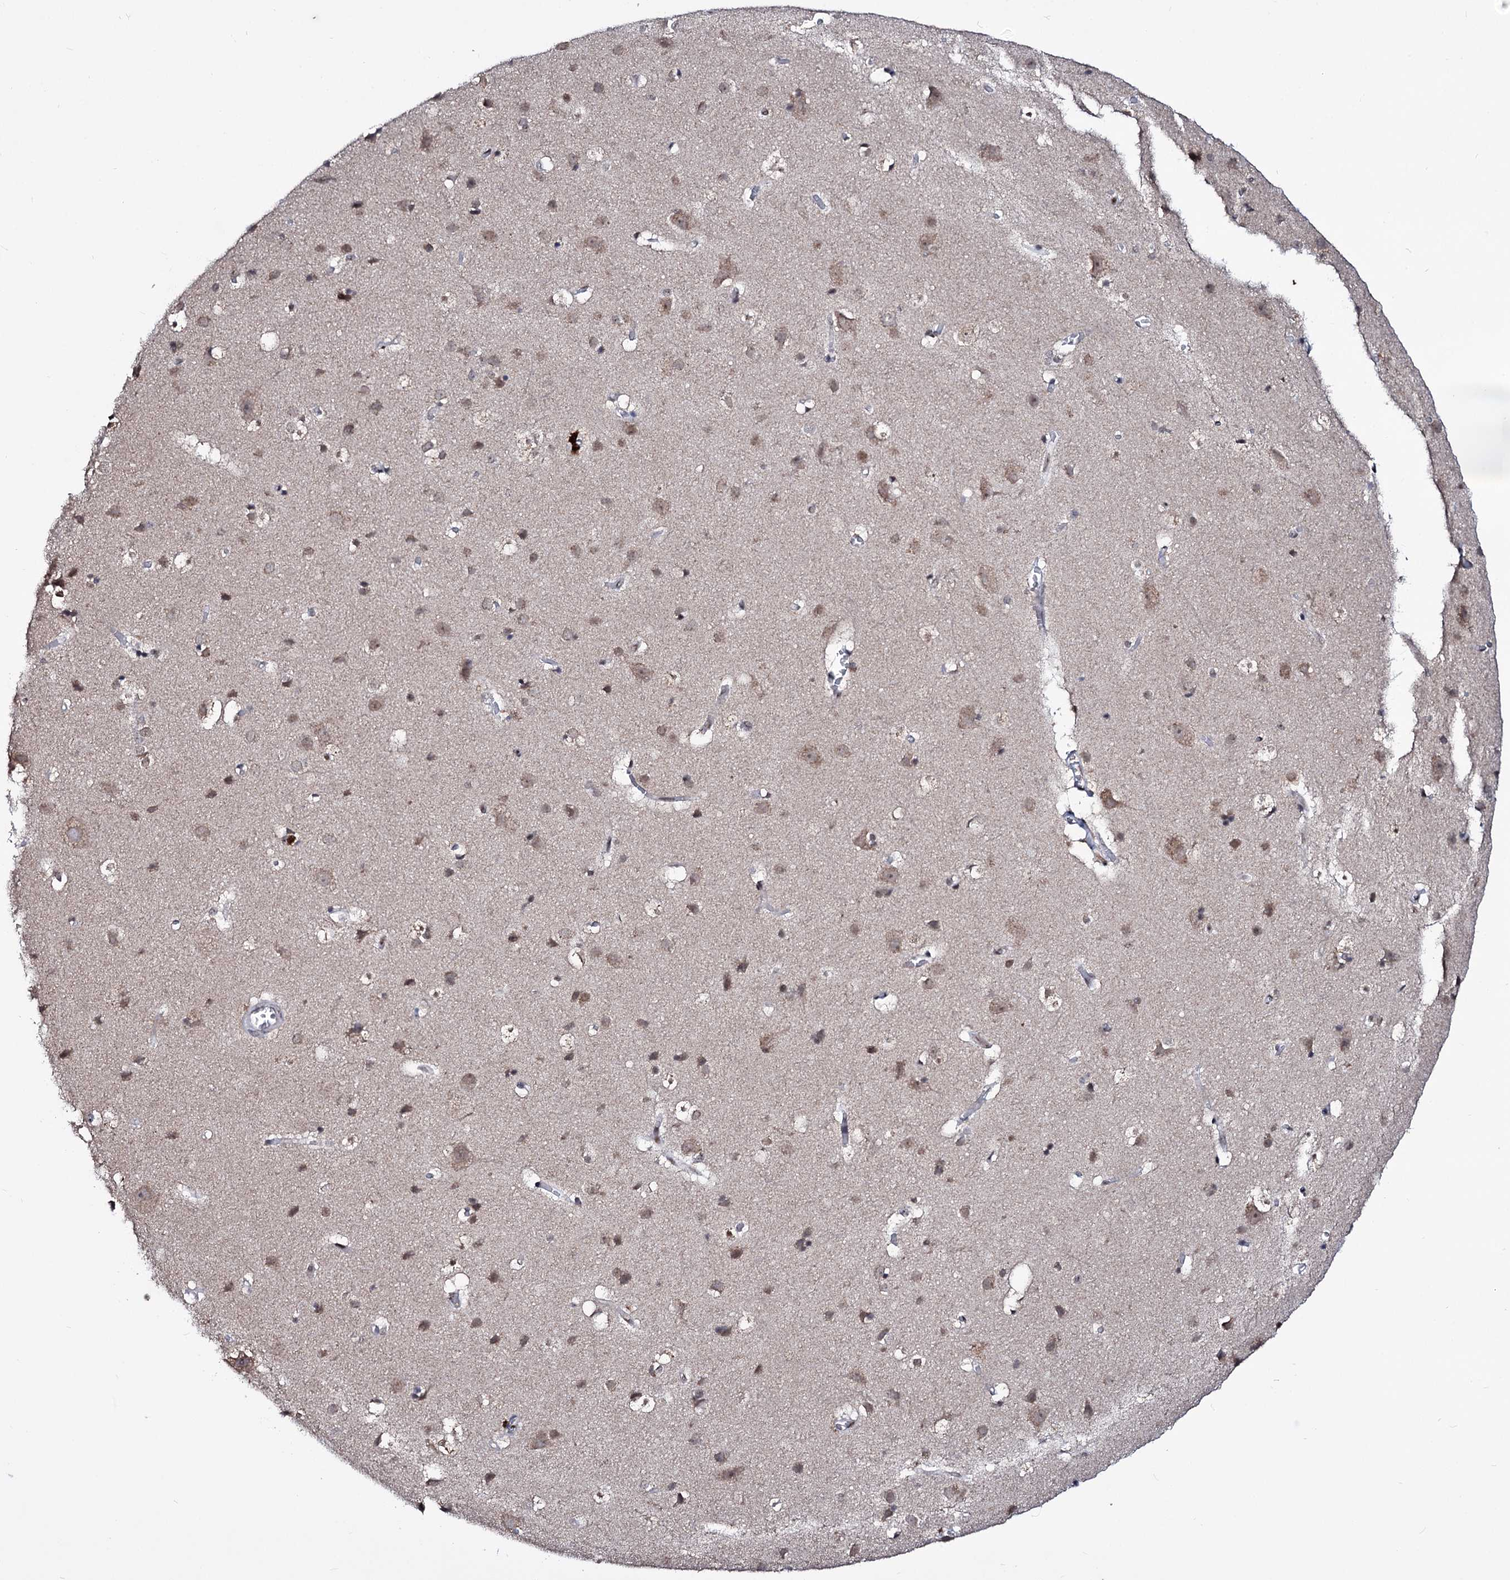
{"staining": {"intensity": "negative", "quantity": "none", "location": "none"}, "tissue": "cerebral cortex", "cell_type": "Endothelial cells", "image_type": "normal", "snomed": [{"axis": "morphology", "description": "Normal tissue, NOS"}, {"axis": "topography", "description": "Cerebral cortex"}], "caption": "A photomicrograph of cerebral cortex stained for a protein exhibits no brown staining in endothelial cells. (Brightfield microscopy of DAB immunohistochemistry (IHC) at high magnification).", "gene": "SMCHD1", "patient": {"sex": "male", "age": 54}}